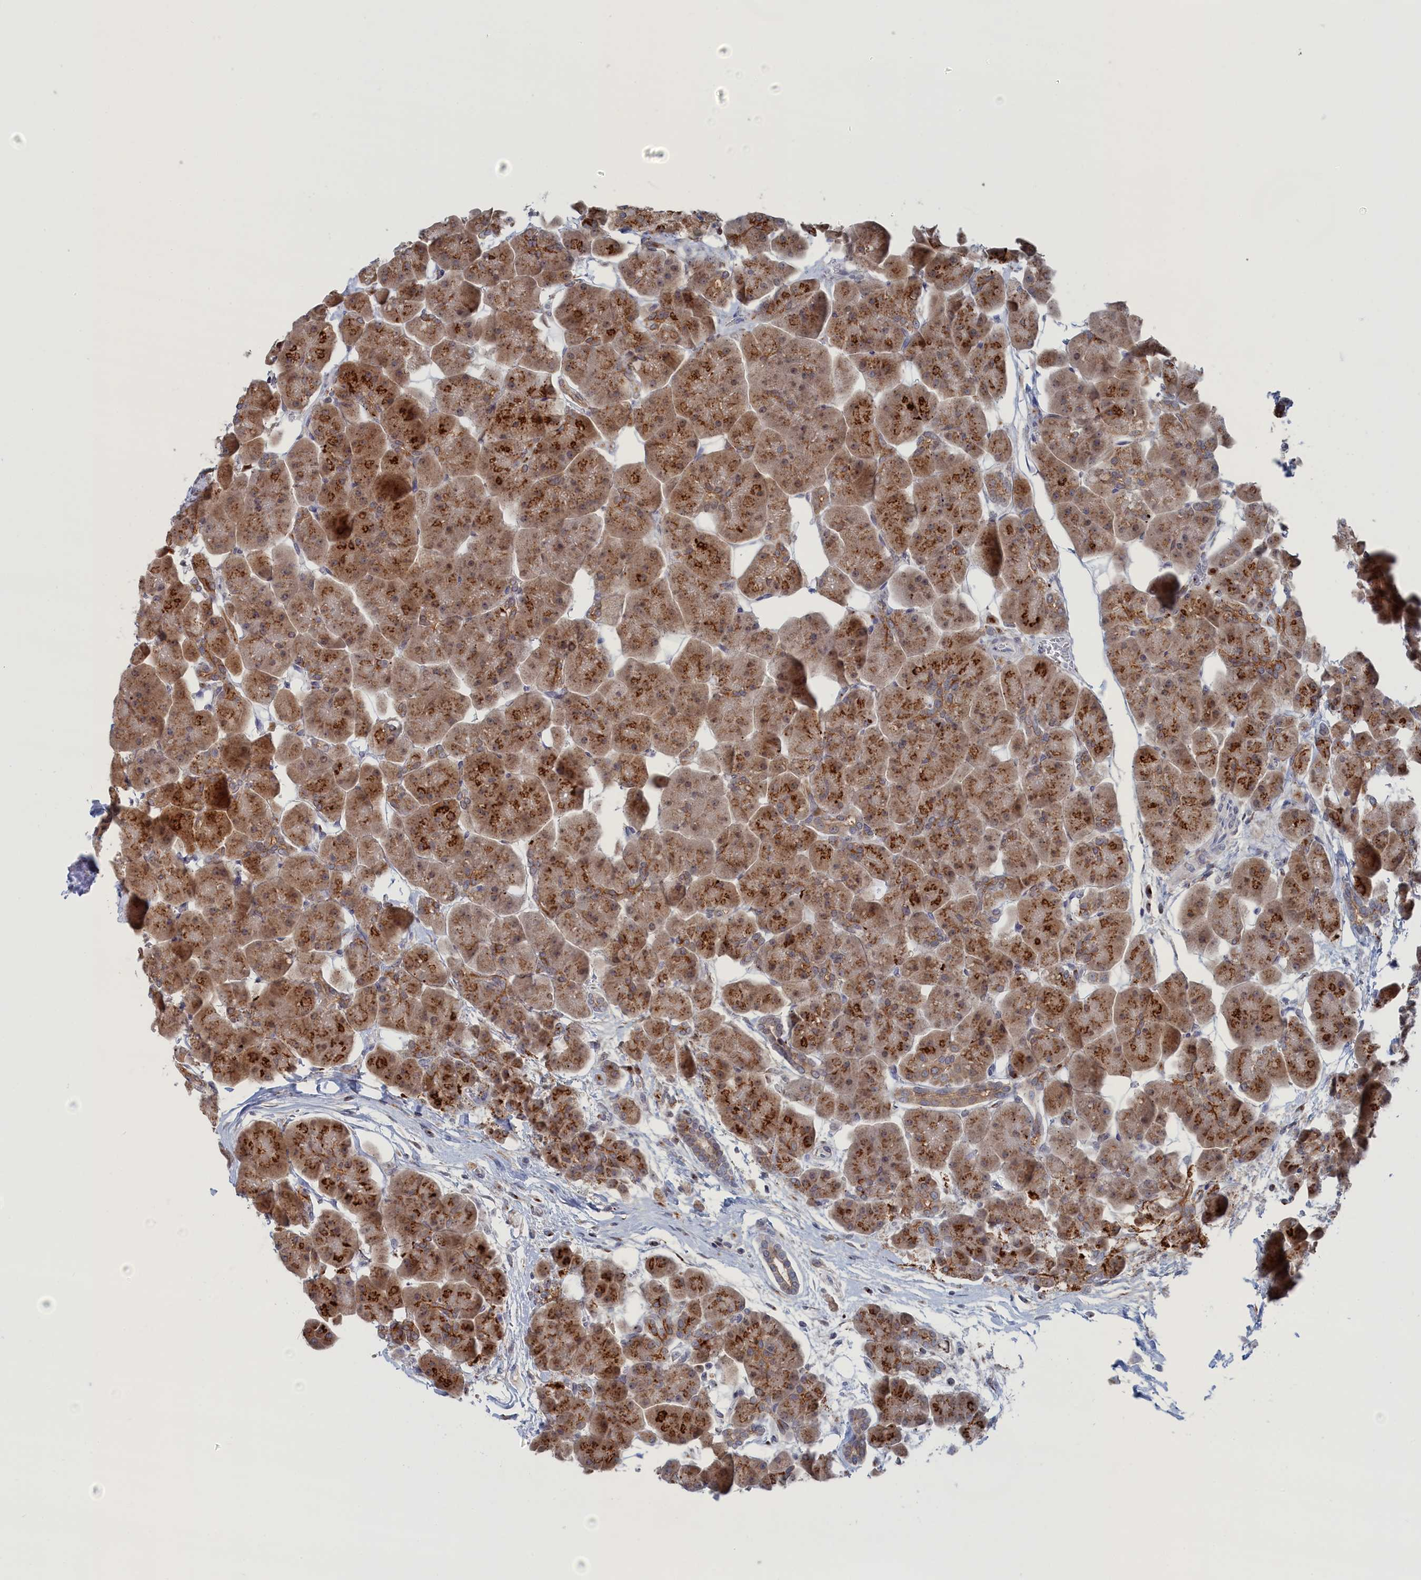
{"staining": {"intensity": "moderate", "quantity": ">75%", "location": "cytoplasmic/membranous"}, "tissue": "pancreas", "cell_type": "Exocrine glandular cells", "image_type": "normal", "snomed": [{"axis": "morphology", "description": "Normal tissue, NOS"}, {"axis": "topography", "description": "Pancreas"}], "caption": "The immunohistochemical stain labels moderate cytoplasmic/membranous expression in exocrine glandular cells of normal pancreas. The protein of interest is stained brown, and the nuclei are stained in blue (DAB IHC with brightfield microscopy, high magnification).", "gene": "IRX1", "patient": {"sex": "male", "age": 66}}